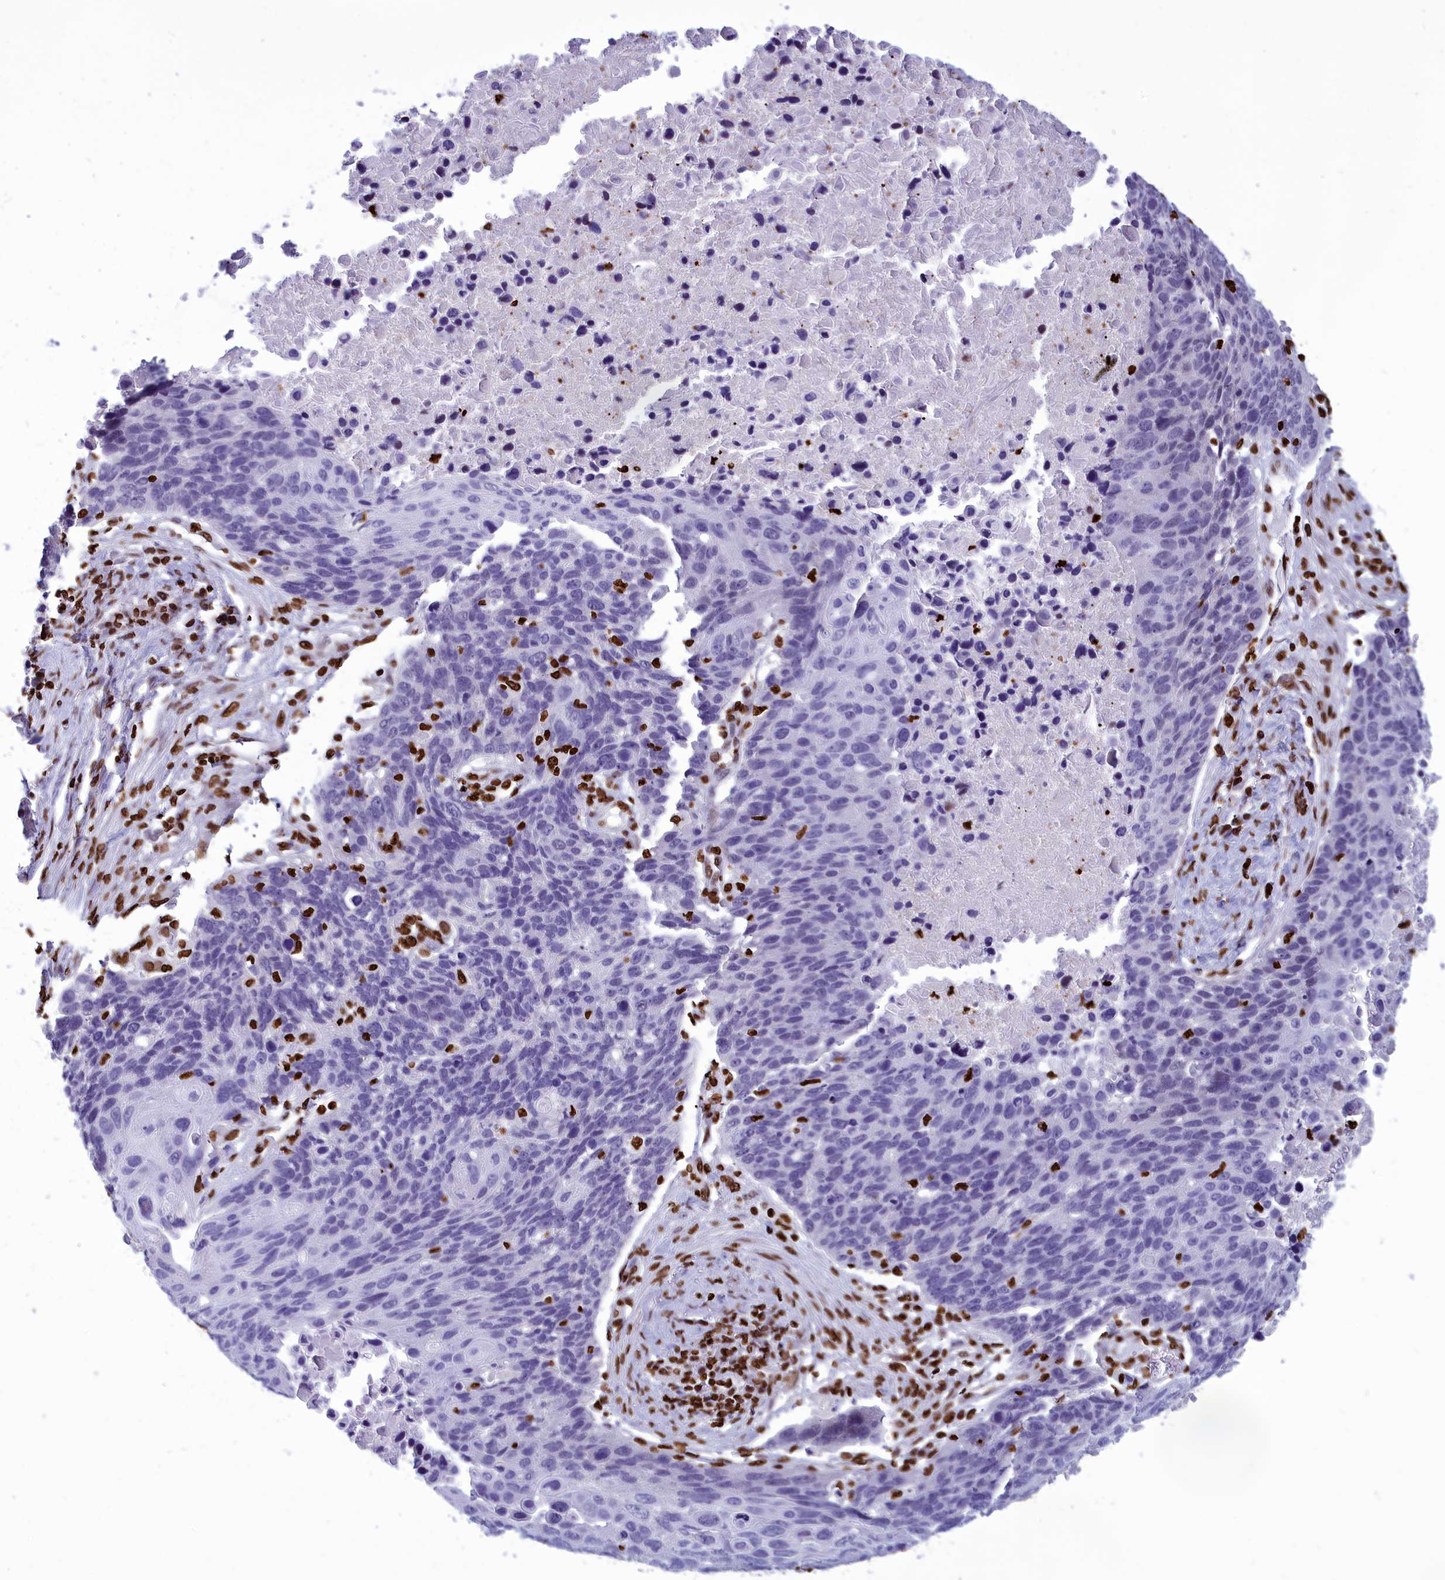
{"staining": {"intensity": "negative", "quantity": "none", "location": "none"}, "tissue": "lung cancer", "cell_type": "Tumor cells", "image_type": "cancer", "snomed": [{"axis": "morphology", "description": "Normal tissue, NOS"}, {"axis": "morphology", "description": "Squamous cell carcinoma, NOS"}, {"axis": "topography", "description": "Lymph node"}, {"axis": "topography", "description": "Lung"}], "caption": "This photomicrograph is of lung squamous cell carcinoma stained with immunohistochemistry to label a protein in brown with the nuclei are counter-stained blue. There is no expression in tumor cells.", "gene": "AKAP17A", "patient": {"sex": "male", "age": 66}}